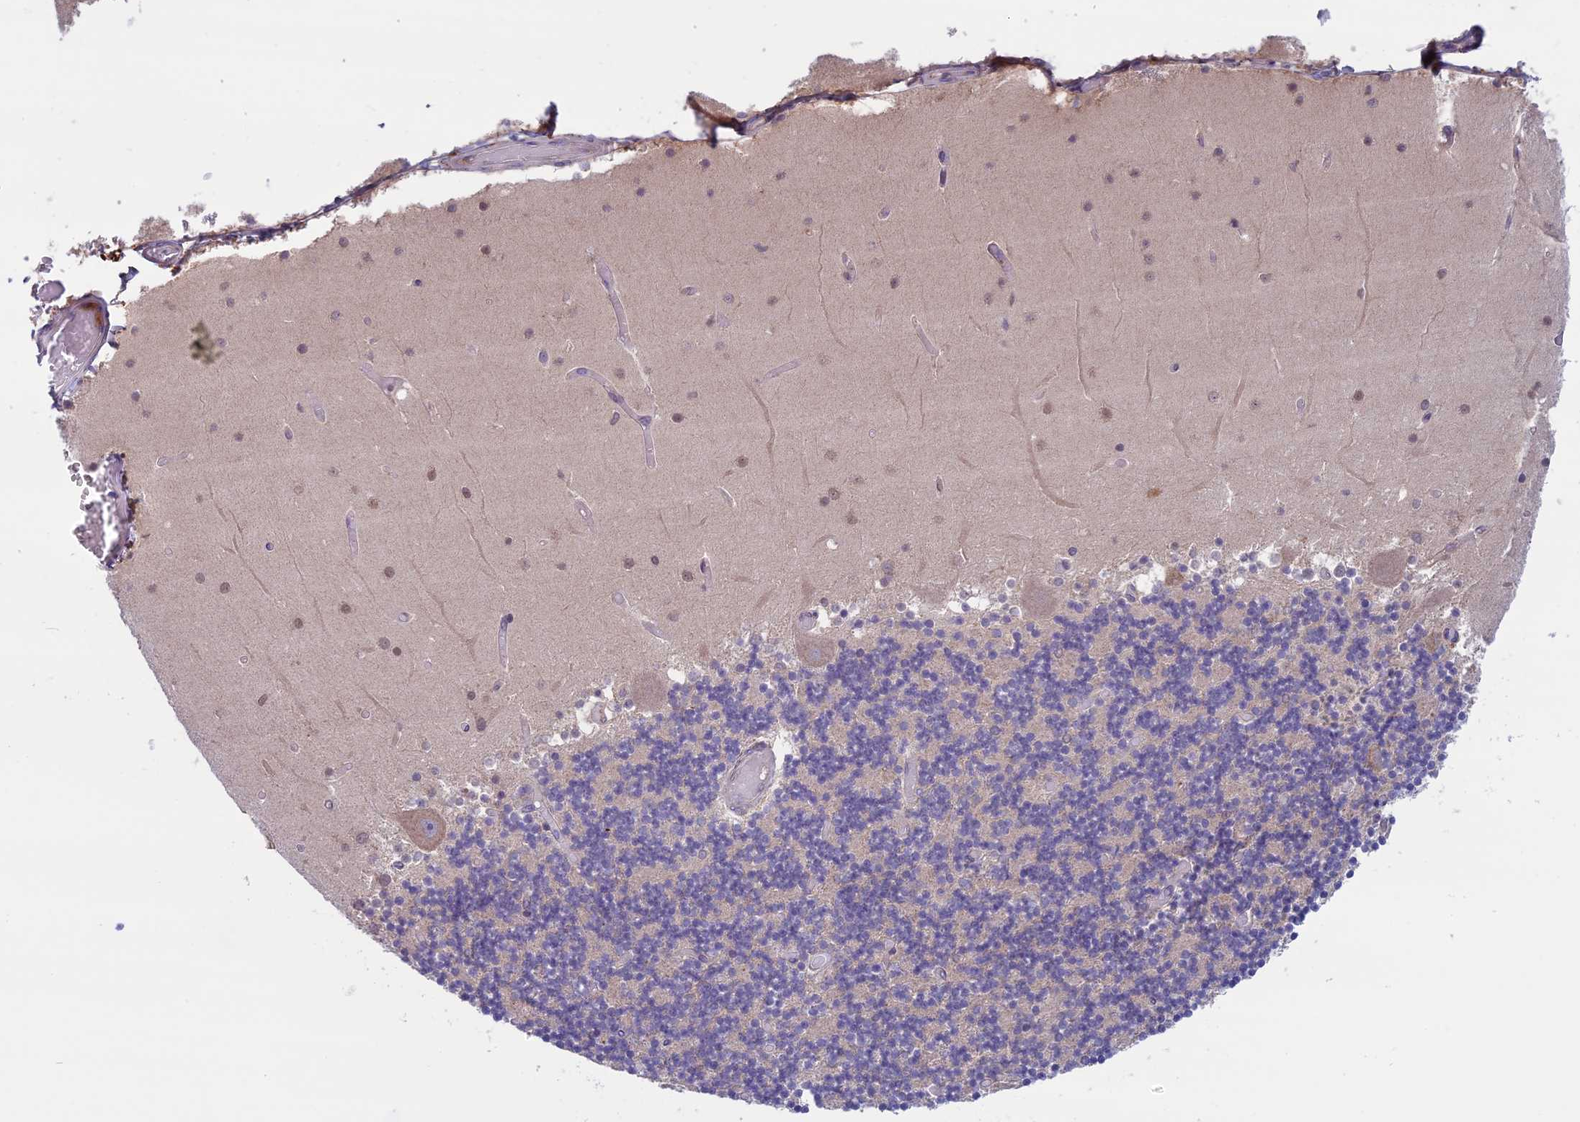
{"staining": {"intensity": "negative", "quantity": "none", "location": "none"}, "tissue": "cerebellum", "cell_type": "Cells in granular layer", "image_type": "normal", "snomed": [{"axis": "morphology", "description": "Normal tissue, NOS"}, {"axis": "topography", "description": "Cerebellum"}], "caption": "The micrograph shows no staining of cells in granular layer in unremarkable cerebellum. (DAB (3,3'-diaminobenzidine) immunohistochemistry visualized using brightfield microscopy, high magnification).", "gene": "DCTN5", "patient": {"sex": "female", "age": 28}}